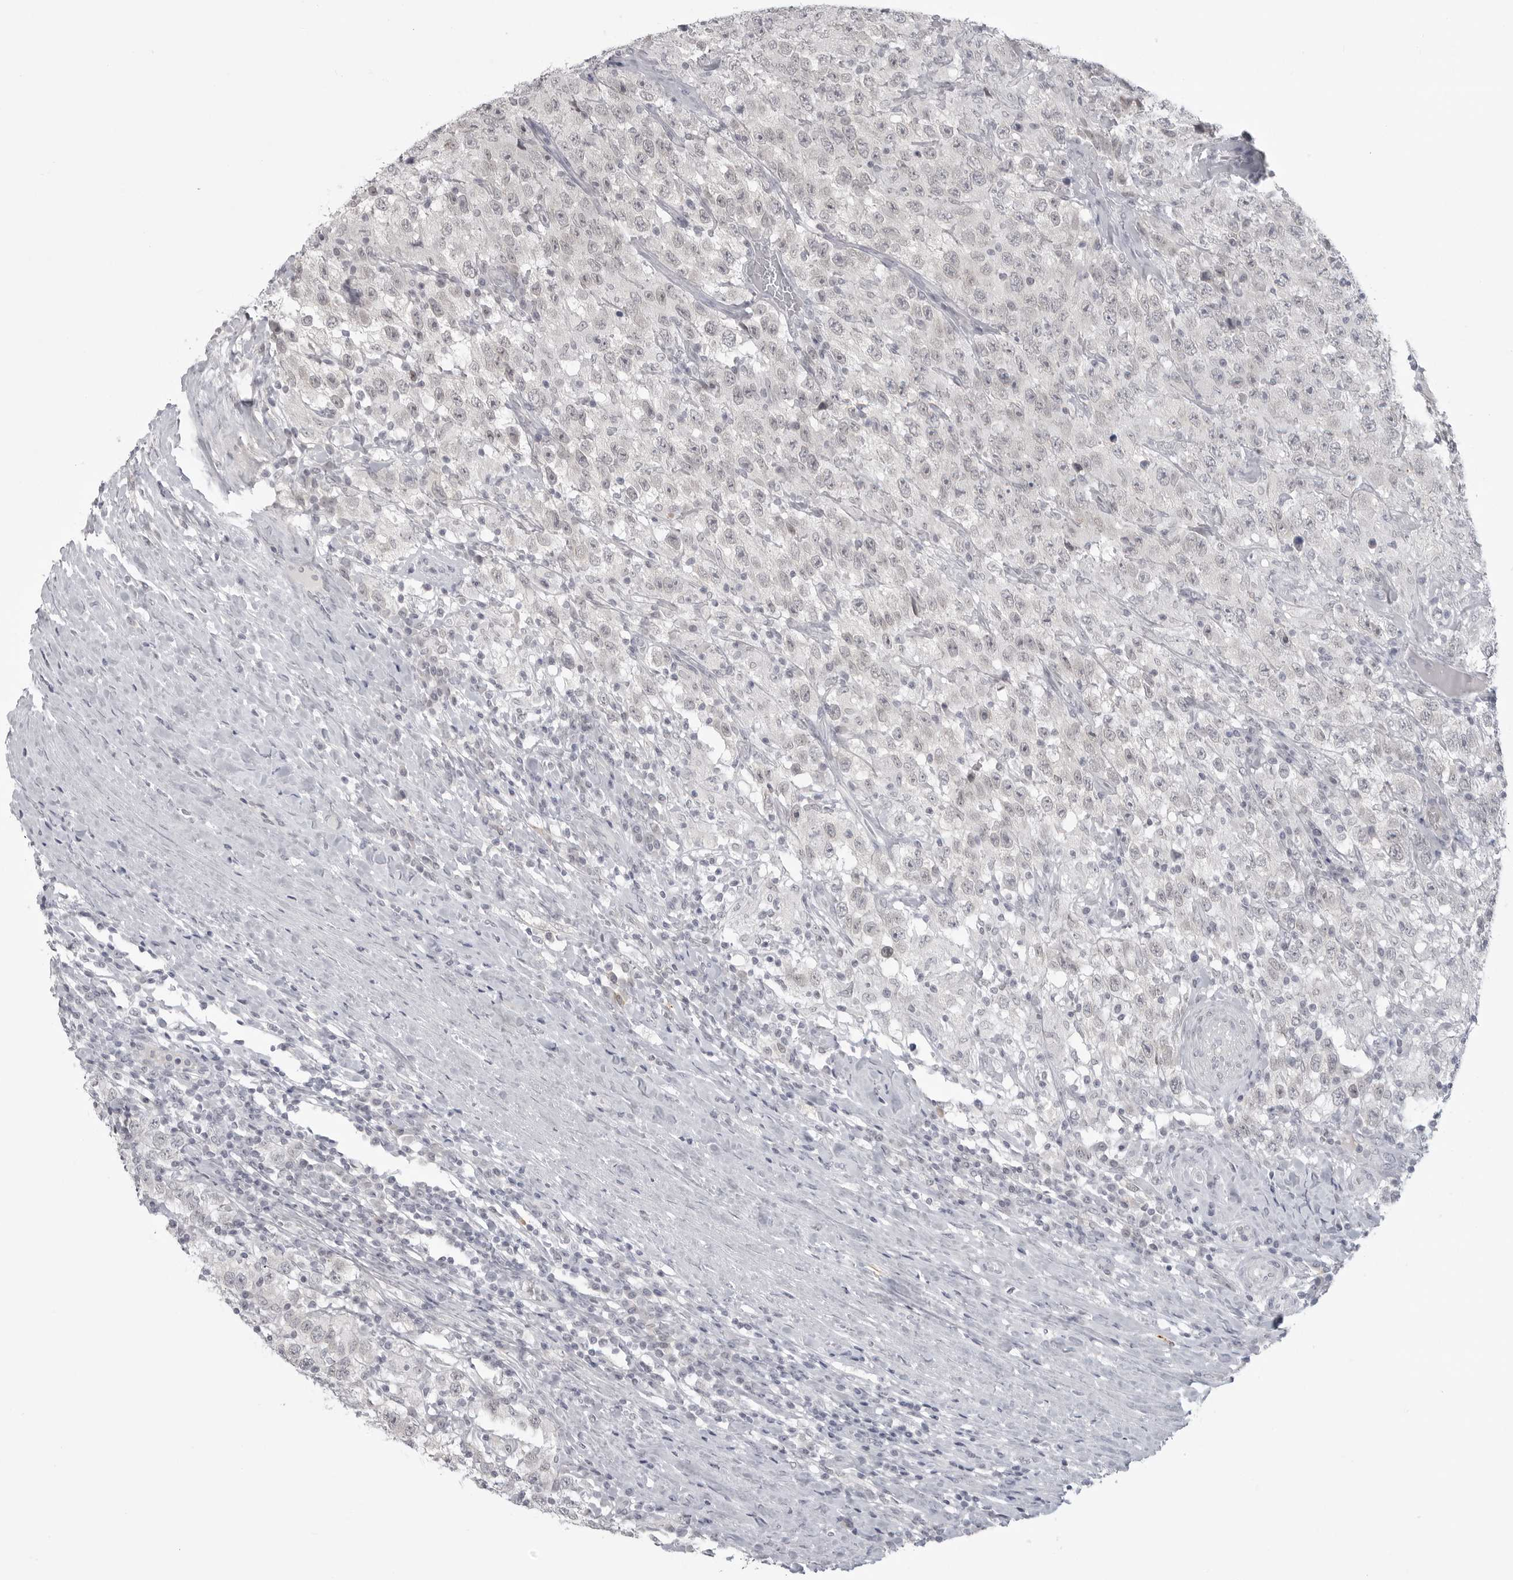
{"staining": {"intensity": "negative", "quantity": "none", "location": "none"}, "tissue": "testis cancer", "cell_type": "Tumor cells", "image_type": "cancer", "snomed": [{"axis": "morphology", "description": "Seminoma, NOS"}, {"axis": "topography", "description": "Testis"}], "caption": "DAB (3,3'-diaminobenzidine) immunohistochemical staining of testis cancer reveals no significant staining in tumor cells.", "gene": "TCTN3", "patient": {"sex": "male", "age": 41}}